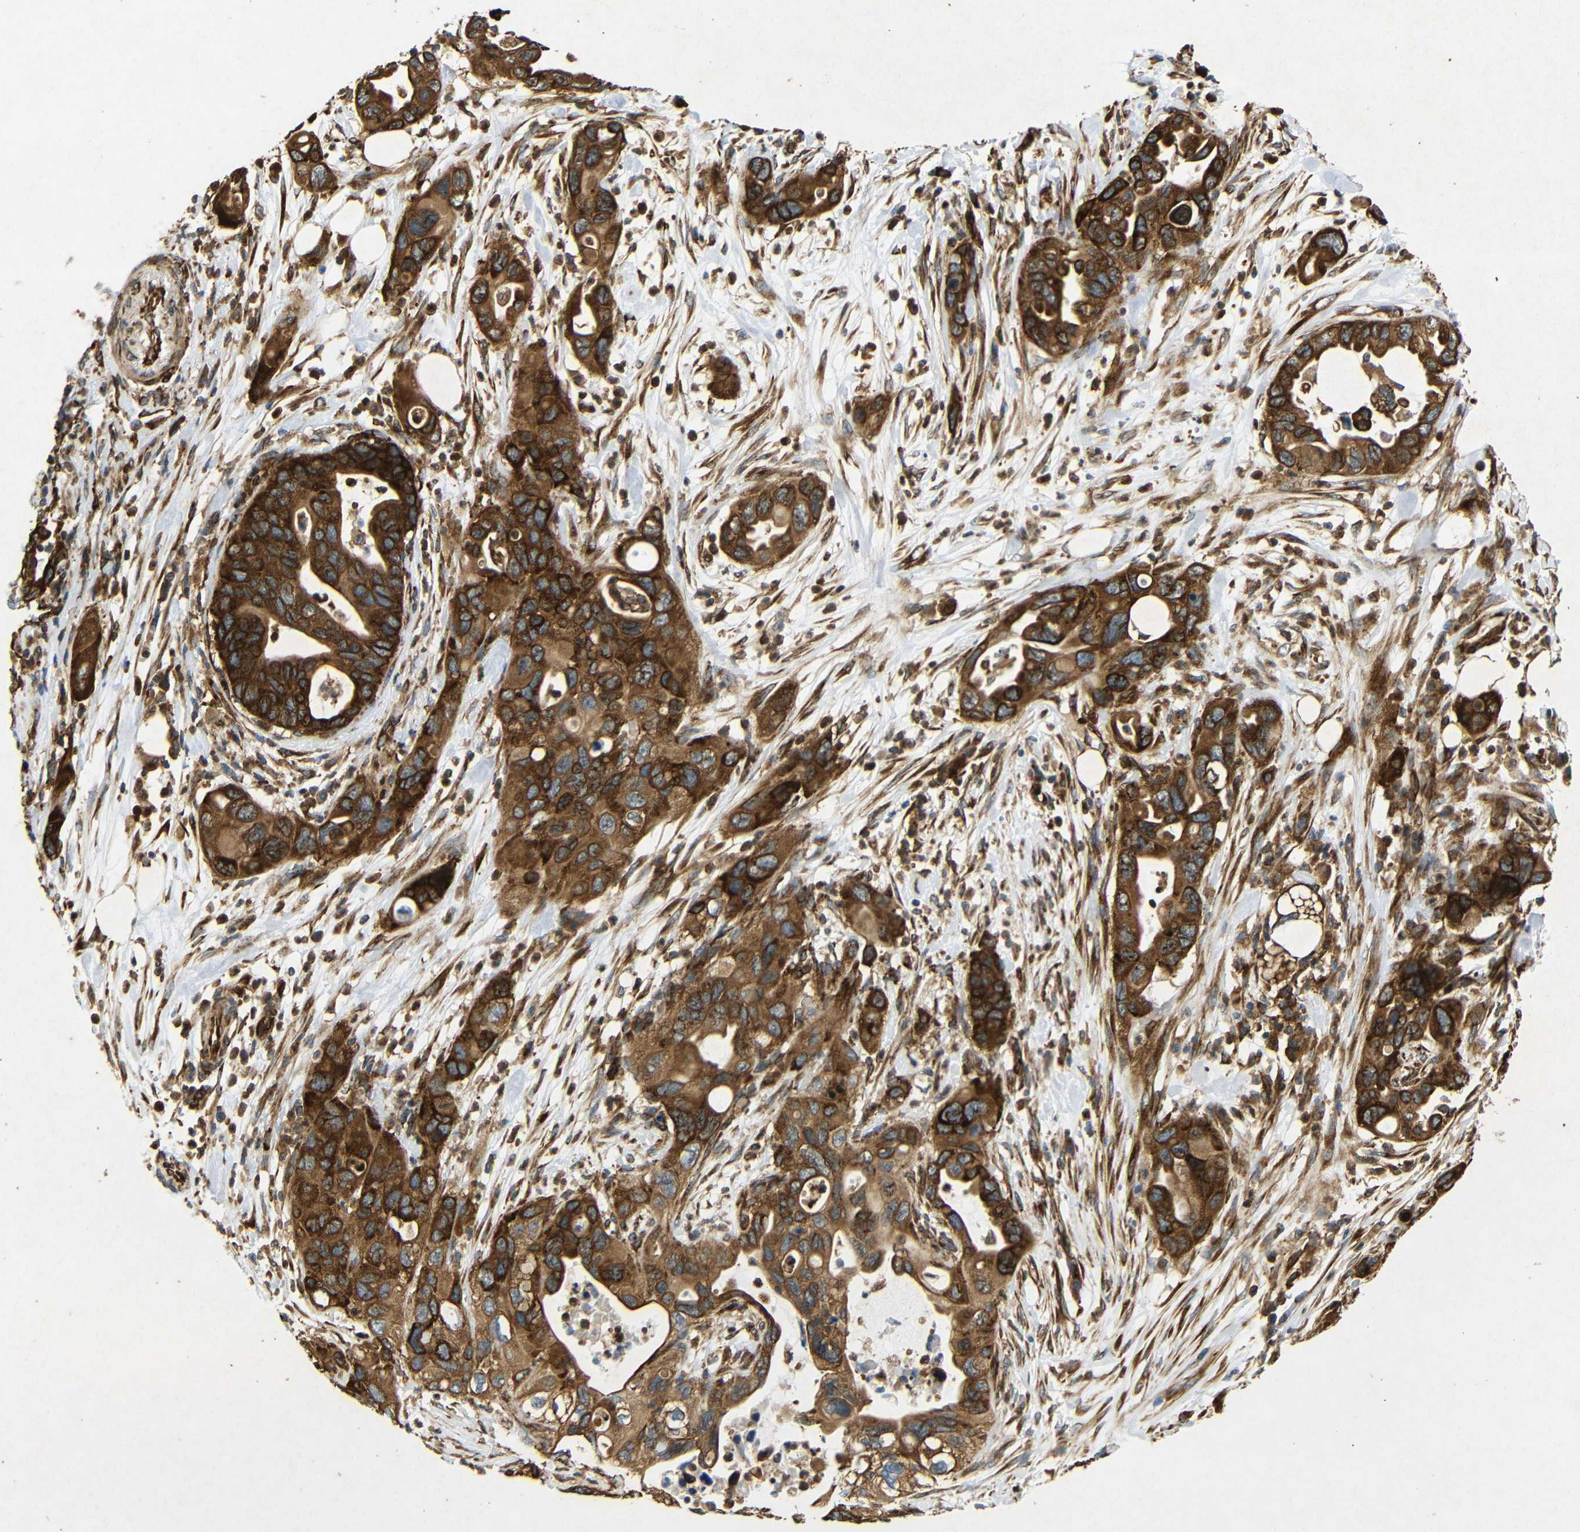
{"staining": {"intensity": "strong", "quantity": ">75%", "location": "cytoplasmic/membranous"}, "tissue": "pancreatic cancer", "cell_type": "Tumor cells", "image_type": "cancer", "snomed": [{"axis": "morphology", "description": "Adenocarcinoma, NOS"}, {"axis": "topography", "description": "Pancreas"}], "caption": "Immunohistochemistry of human adenocarcinoma (pancreatic) reveals high levels of strong cytoplasmic/membranous expression in about >75% of tumor cells.", "gene": "BTF3", "patient": {"sex": "female", "age": 71}}